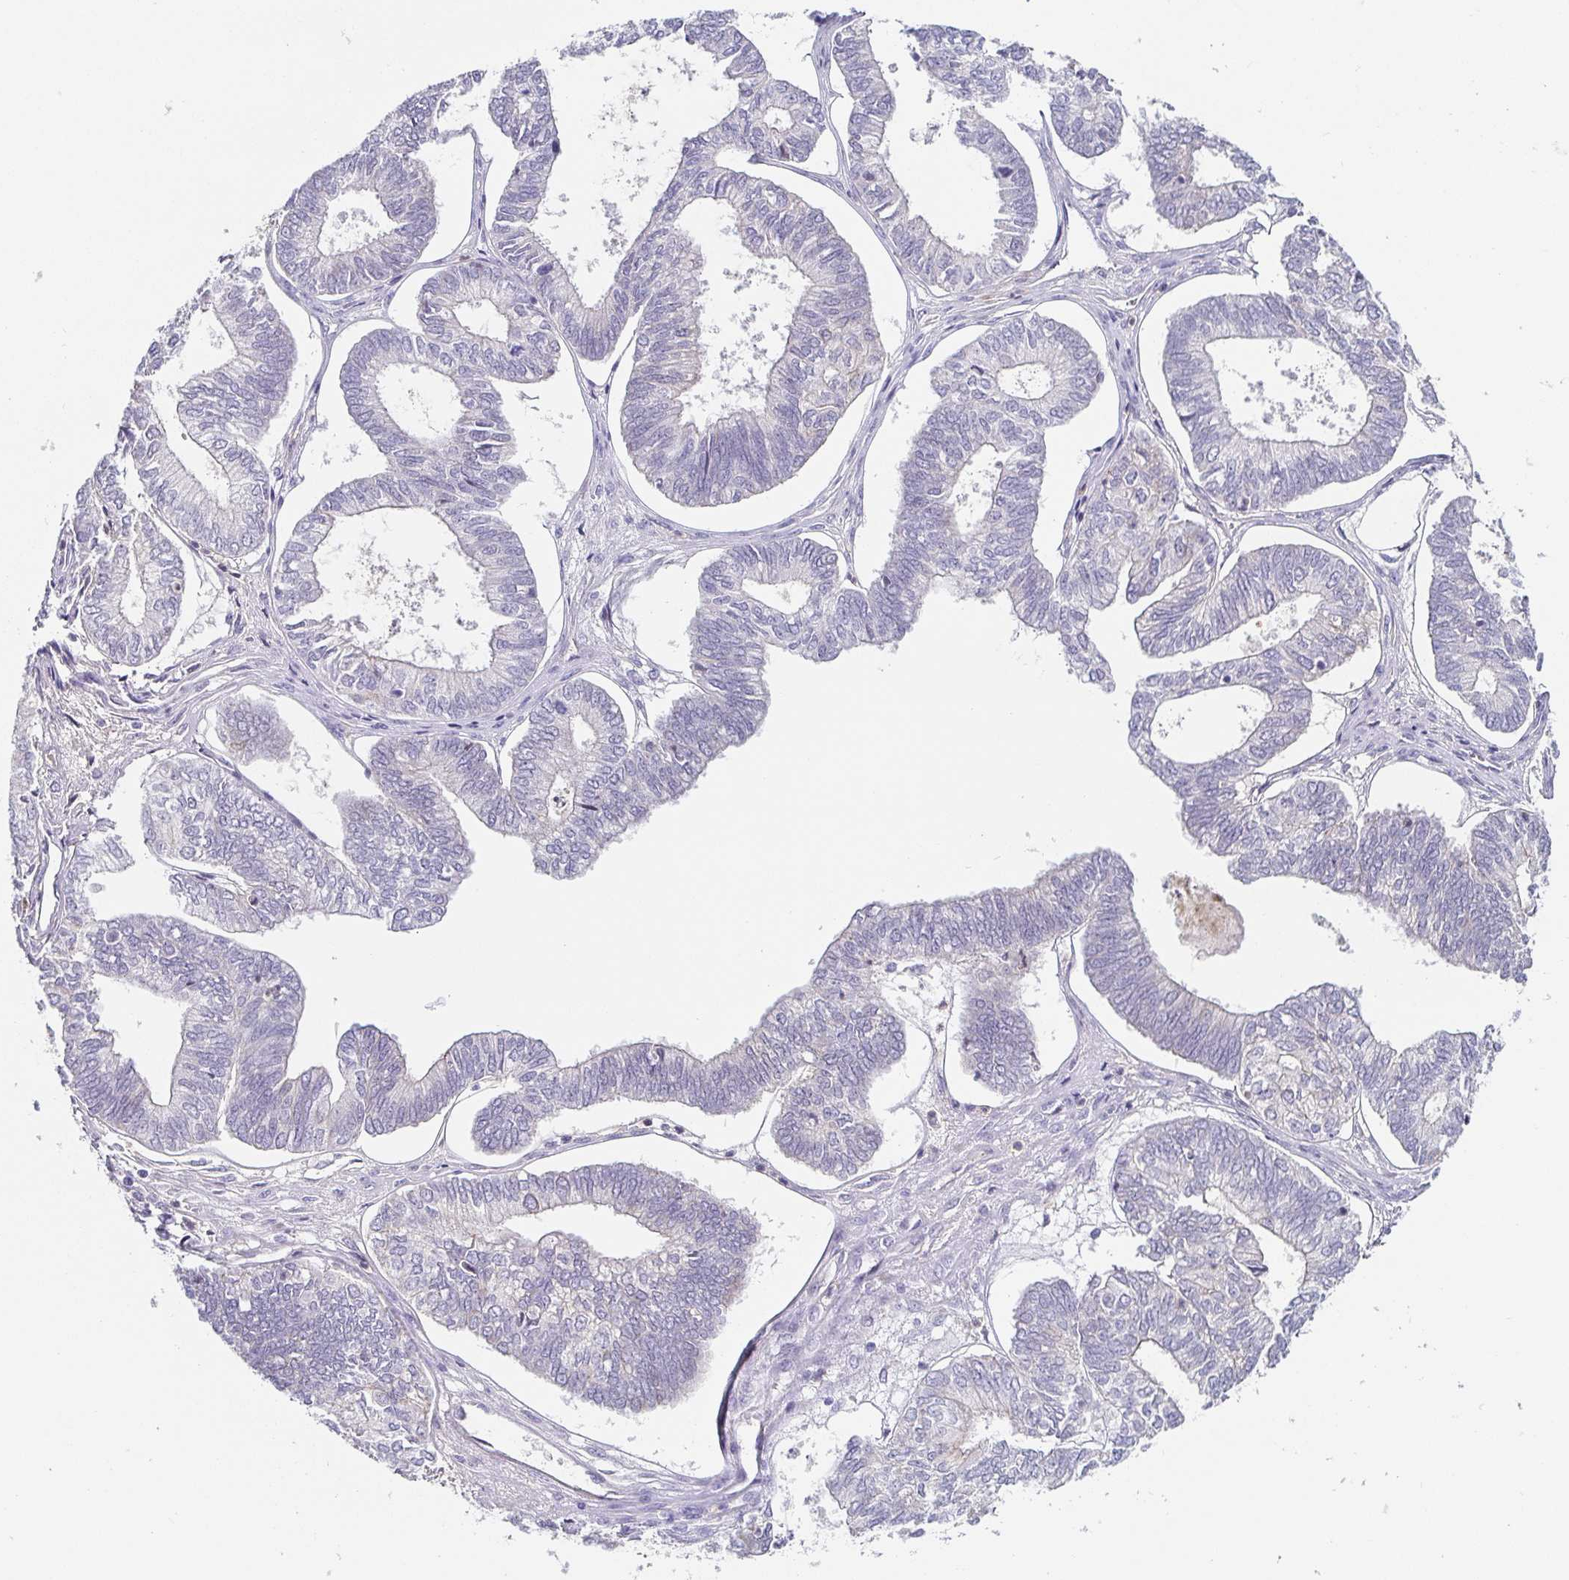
{"staining": {"intensity": "moderate", "quantity": "<25%", "location": "cytoplasmic/membranous"}, "tissue": "ovarian cancer", "cell_type": "Tumor cells", "image_type": "cancer", "snomed": [{"axis": "morphology", "description": "Carcinoma, endometroid"}, {"axis": "topography", "description": "Ovary"}], "caption": "Protein expression analysis of human ovarian cancer (endometroid carcinoma) reveals moderate cytoplasmic/membranous positivity in about <25% of tumor cells. (brown staining indicates protein expression, while blue staining denotes nuclei).", "gene": "PIWIL3", "patient": {"sex": "female", "age": 64}}